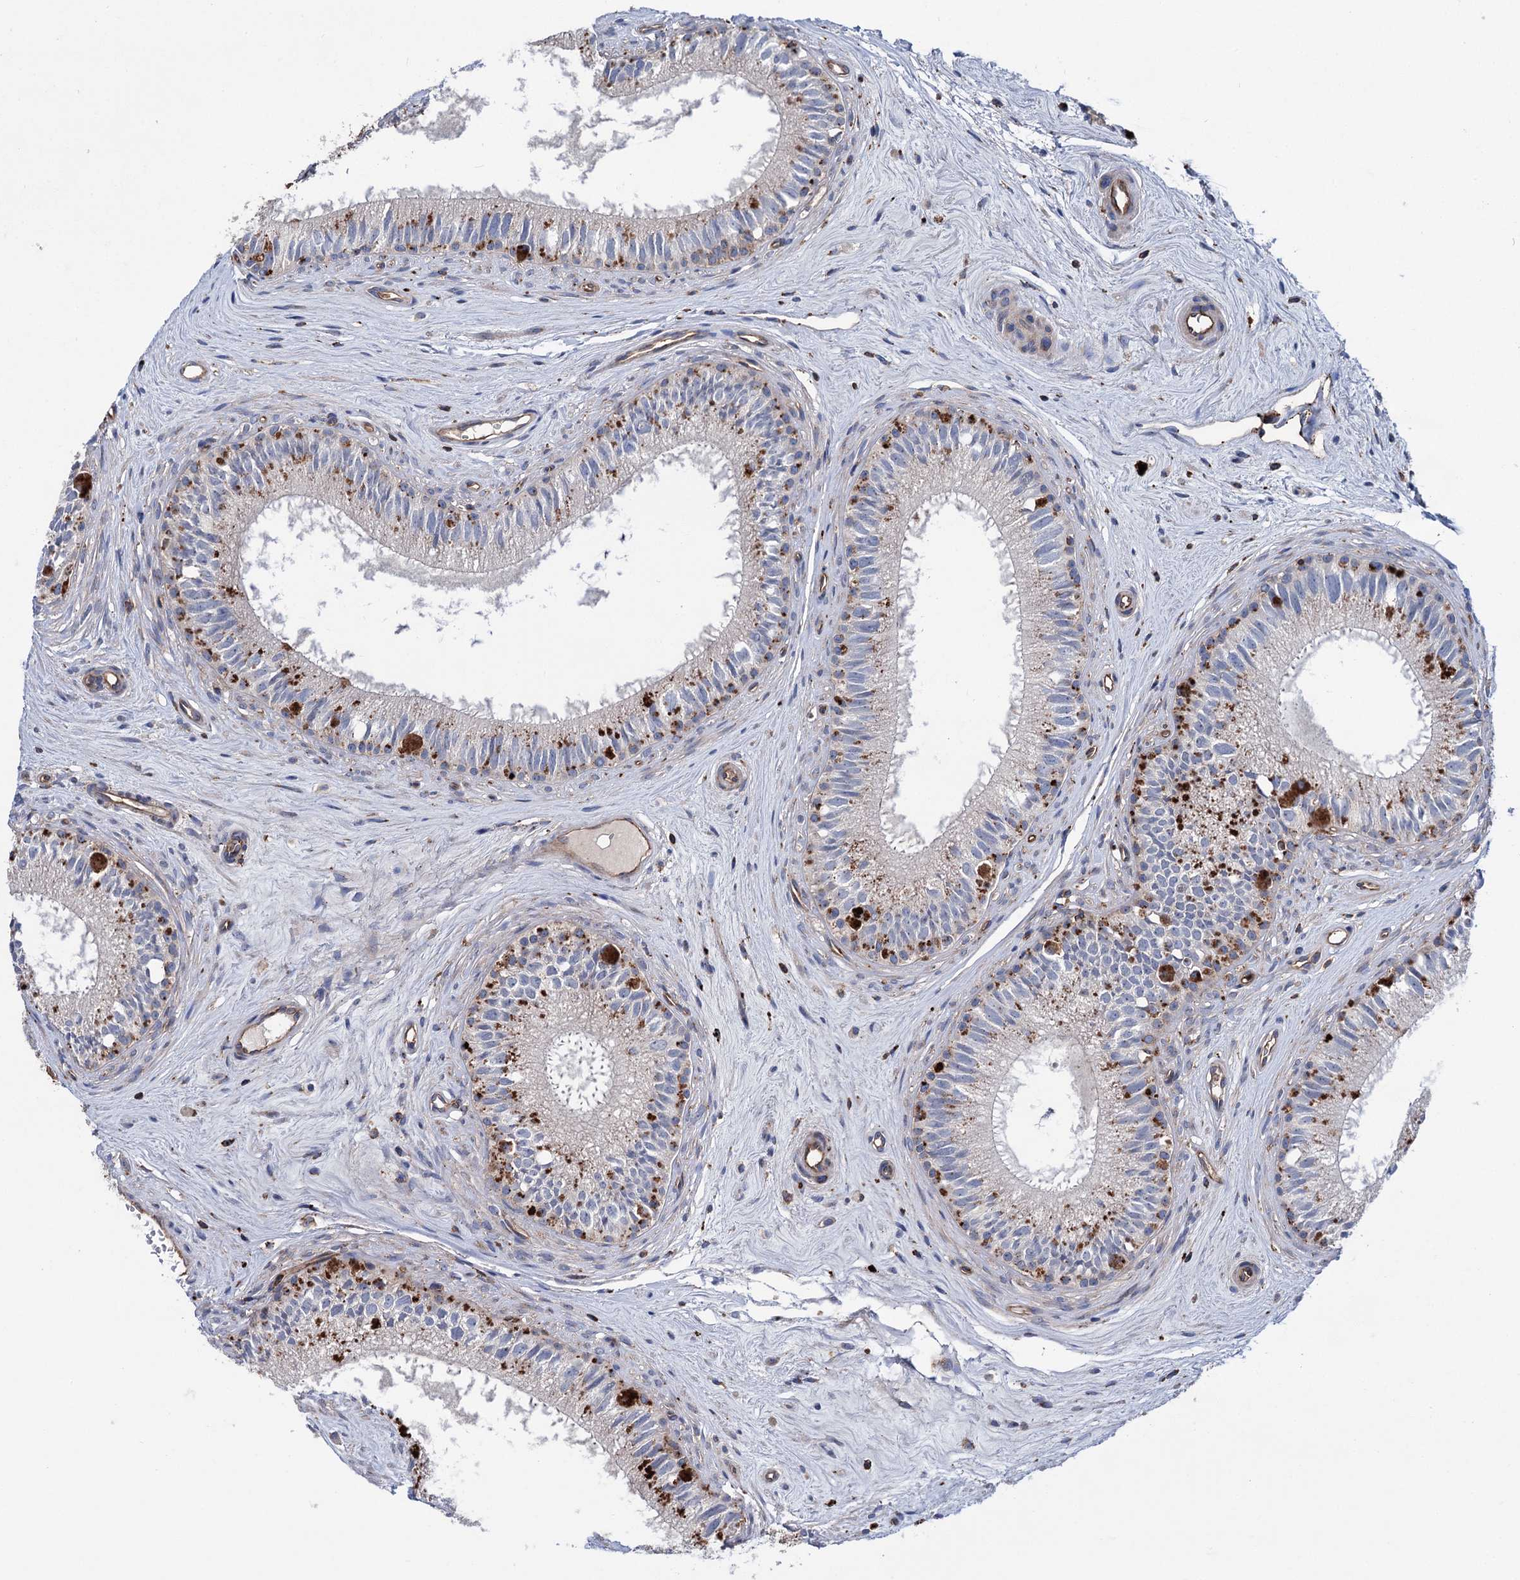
{"staining": {"intensity": "strong", "quantity": "<25%", "location": "cytoplasmic/membranous"}, "tissue": "epididymis", "cell_type": "Glandular cells", "image_type": "normal", "snomed": [{"axis": "morphology", "description": "Normal tissue, NOS"}, {"axis": "topography", "description": "Epididymis"}], "caption": "A photomicrograph showing strong cytoplasmic/membranous positivity in approximately <25% of glandular cells in benign epididymis, as visualized by brown immunohistochemical staining.", "gene": "SCPEP1", "patient": {"sex": "male", "age": 71}}